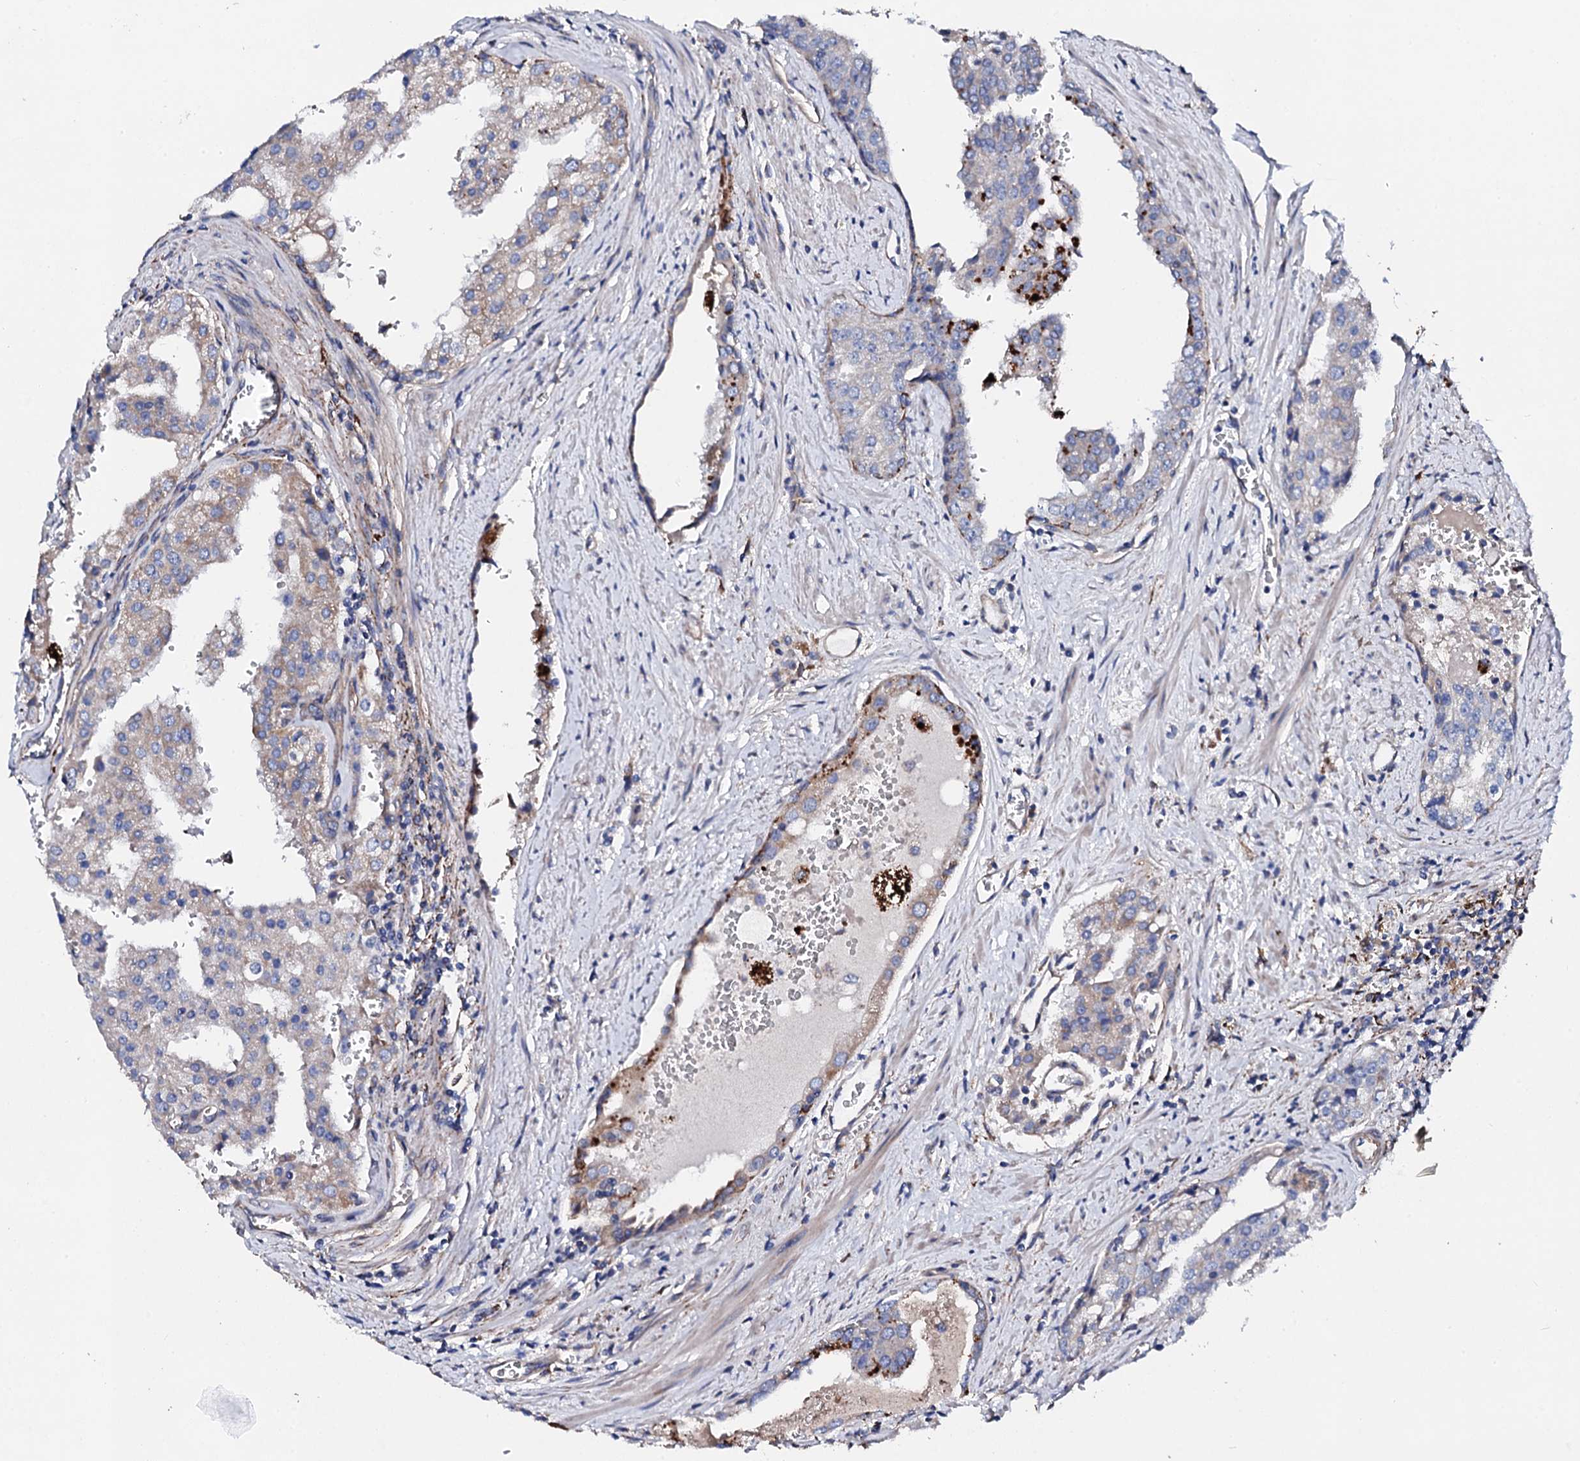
{"staining": {"intensity": "weak", "quantity": "<25%", "location": "cytoplasmic/membranous"}, "tissue": "prostate cancer", "cell_type": "Tumor cells", "image_type": "cancer", "snomed": [{"axis": "morphology", "description": "Adenocarcinoma, High grade"}, {"axis": "topography", "description": "Prostate"}], "caption": "IHC histopathology image of neoplastic tissue: high-grade adenocarcinoma (prostate) stained with DAB shows no significant protein positivity in tumor cells.", "gene": "KLHL32", "patient": {"sex": "male", "age": 68}}